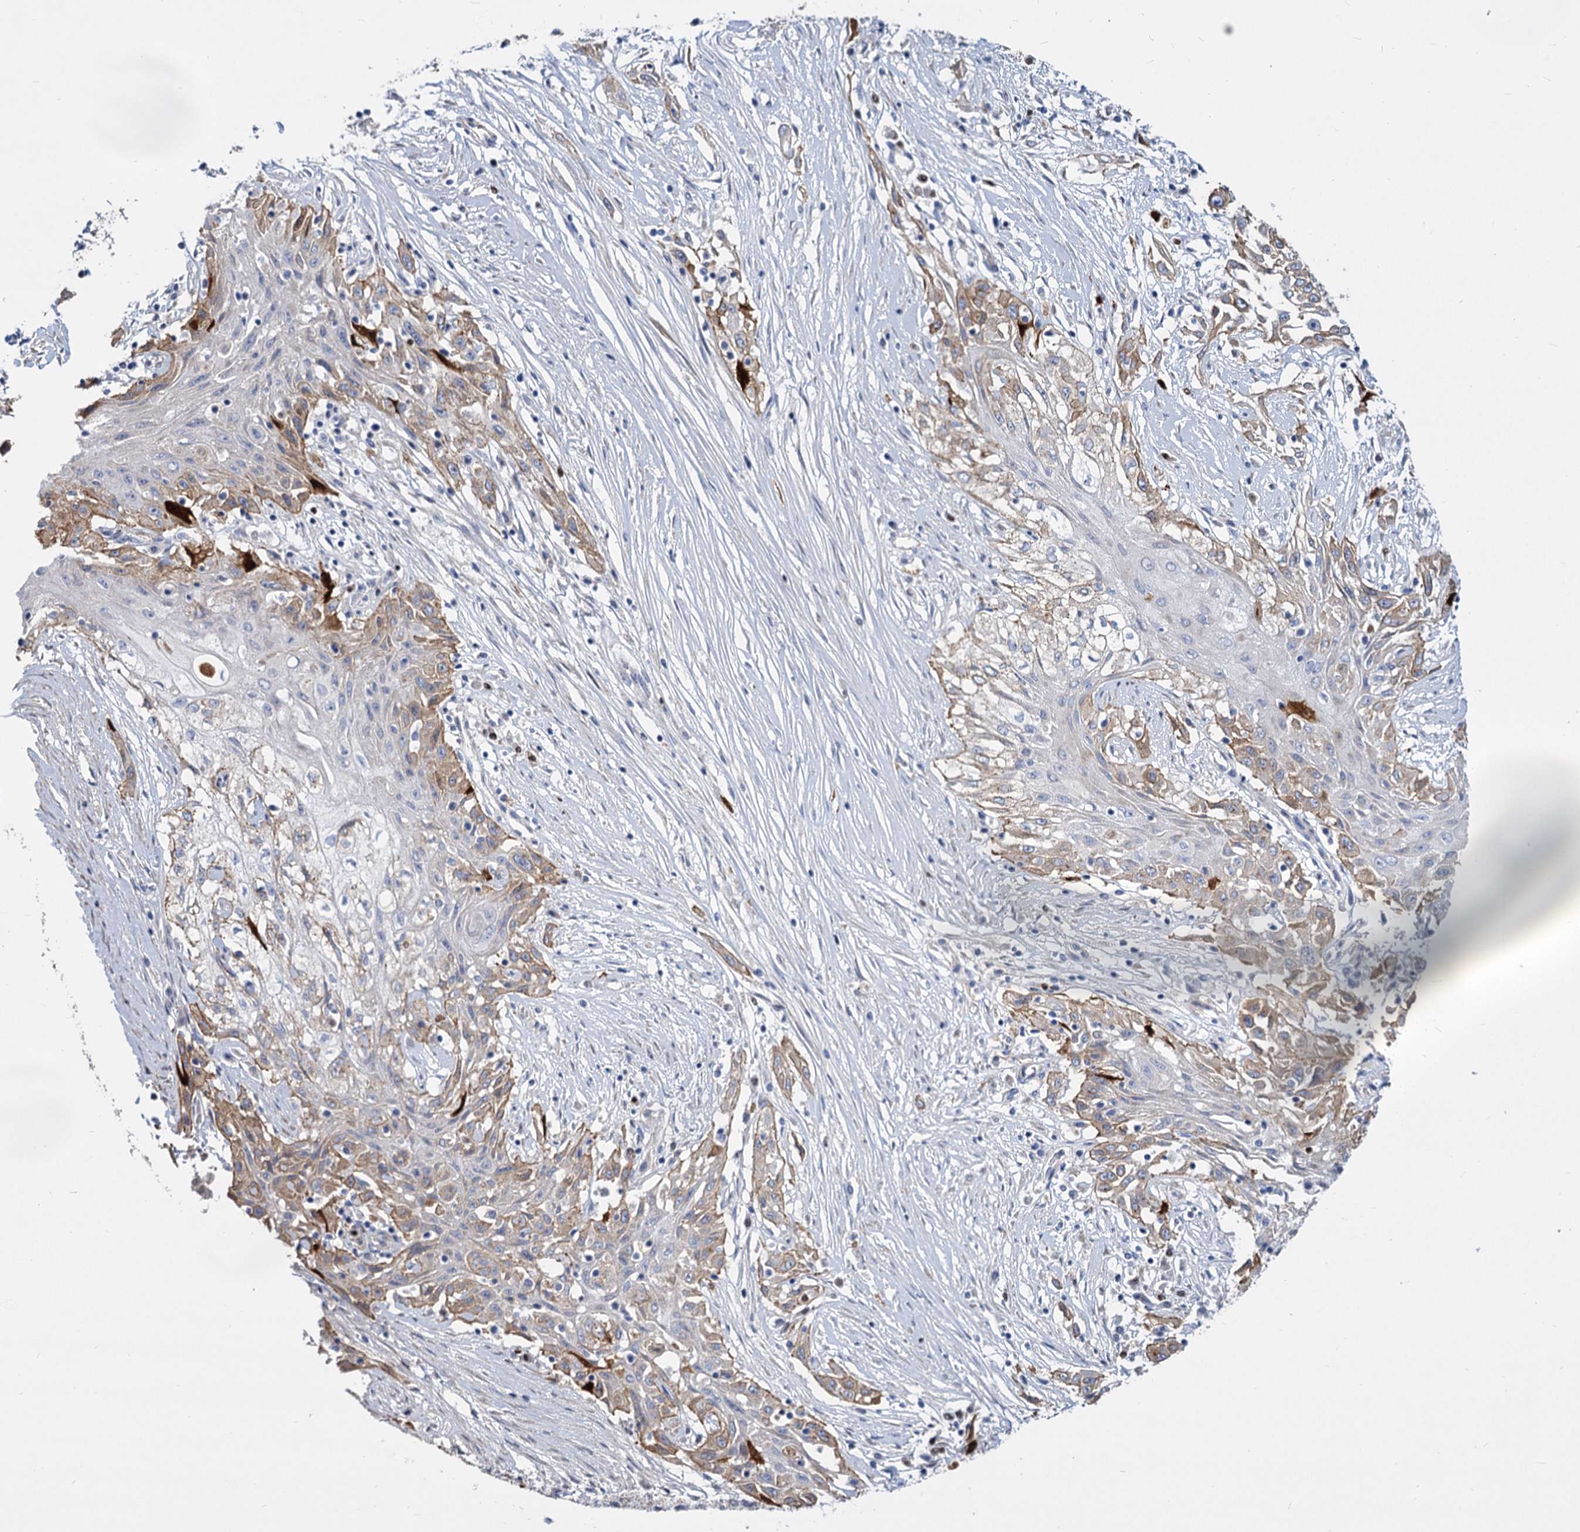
{"staining": {"intensity": "moderate", "quantity": "<25%", "location": "cytoplasmic/membranous"}, "tissue": "skin cancer", "cell_type": "Tumor cells", "image_type": "cancer", "snomed": [{"axis": "morphology", "description": "Squamous cell carcinoma, NOS"}, {"axis": "morphology", "description": "Squamous cell carcinoma, metastatic, NOS"}, {"axis": "topography", "description": "Skin"}, {"axis": "topography", "description": "Lymph node"}], "caption": "Immunohistochemistry (DAB (3,3'-diaminobenzidine)) staining of human metastatic squamous cell carcinoma (skin) displays moderate cytoplasmic/membranous protein expression in about <25% of tumor cells.", "gene": "TRIM77", "patient": {"sex": "male", "age": 75}}